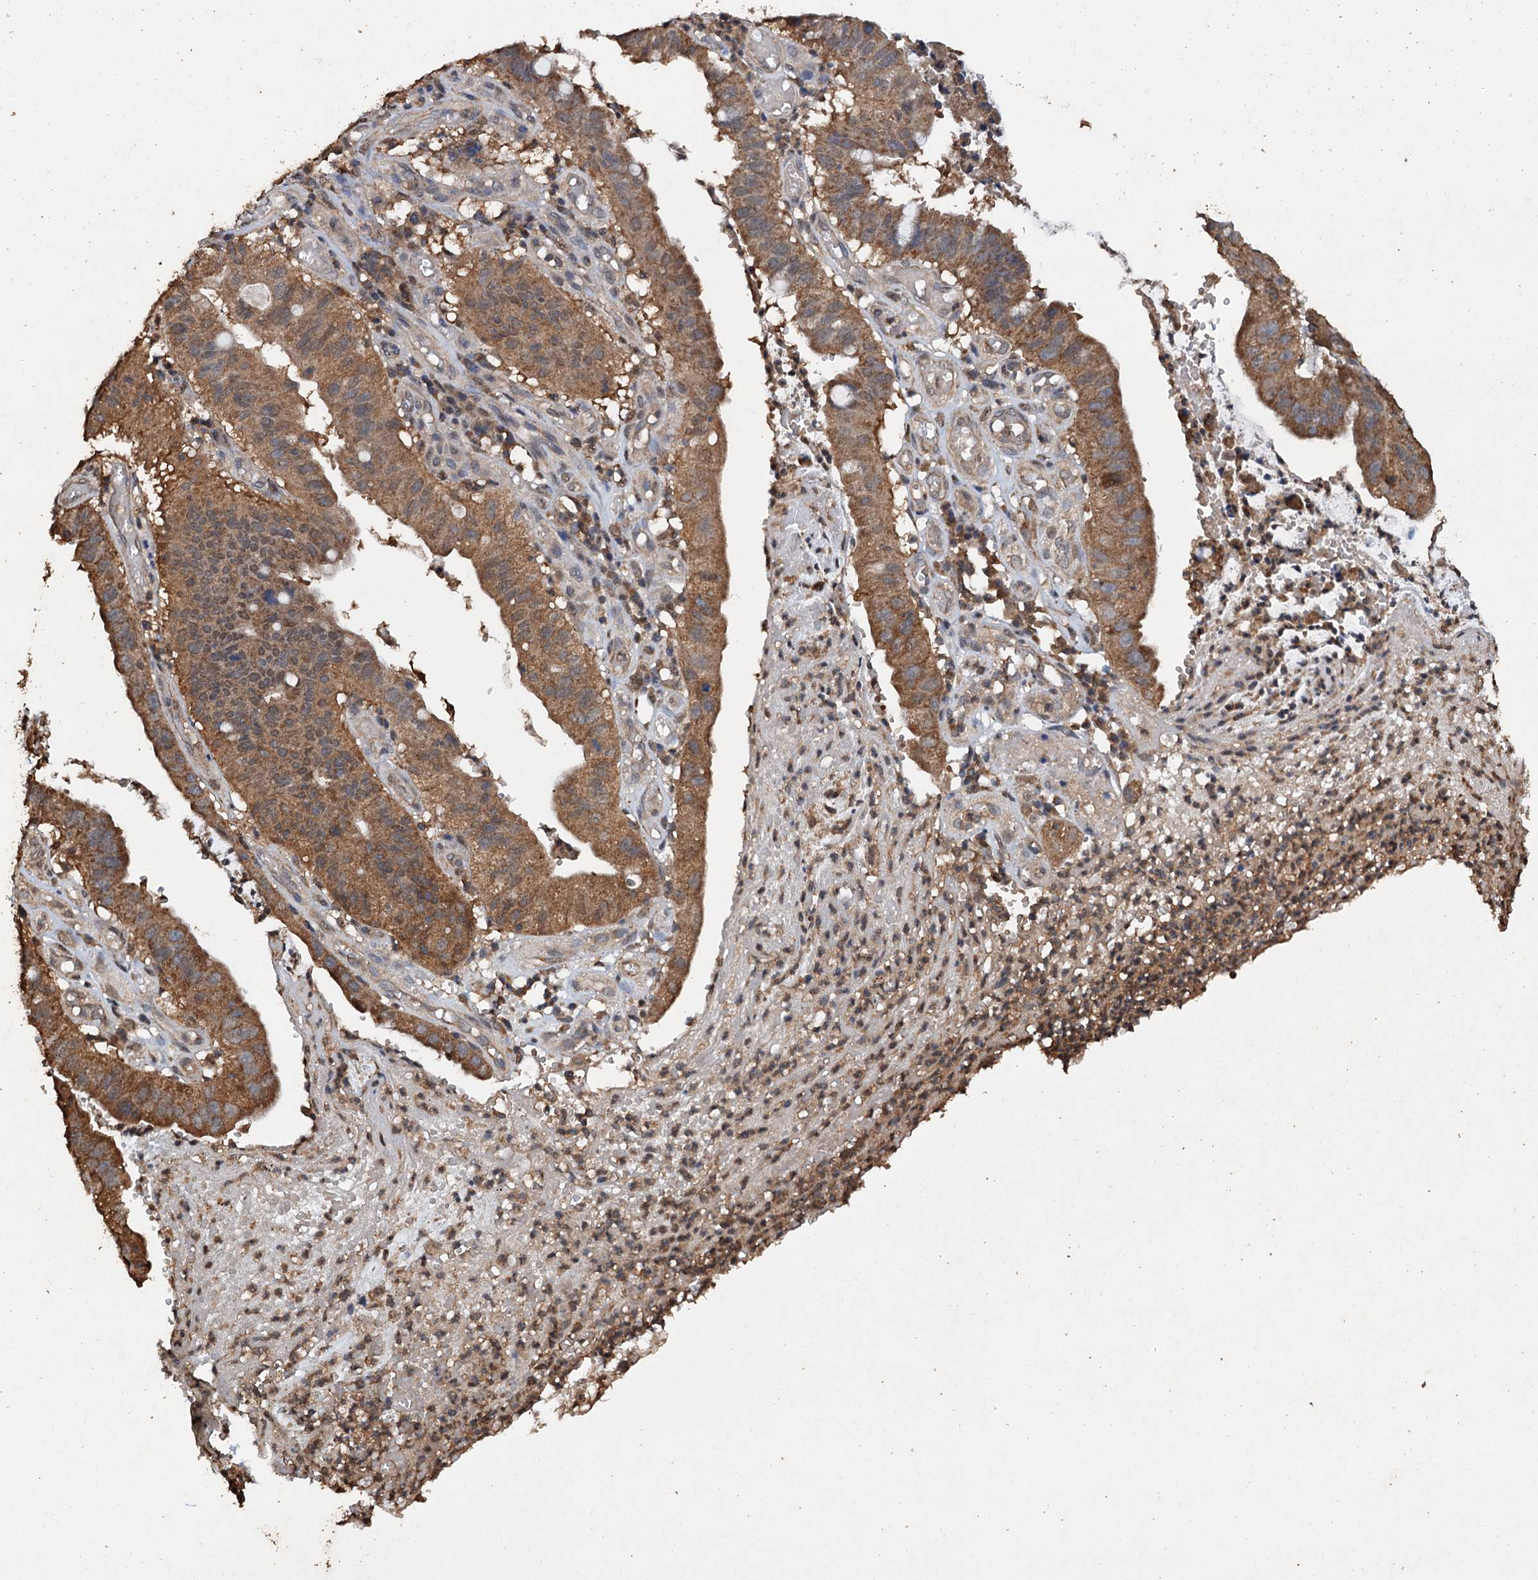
{"staining": {"intensity": "moderate", "quantity": ">75%", "location": "cytoplasmic/membranous"}, "tissue": "stomach cancer", "cell_type": "Tumor cells", "image_type": "cancer", "snomed": [{"axis": "morphology", "description": "Adenocarcinoma, NOS"}, {"axis": "topography", "description": "Stomach"}], "caption": "Moderate cytoplasmic/membranous expression is seen in about >75% of tumor cells in stomach cancer.", "gene": "PSMD9", "patient": {"sex": "male", "age": 59}}